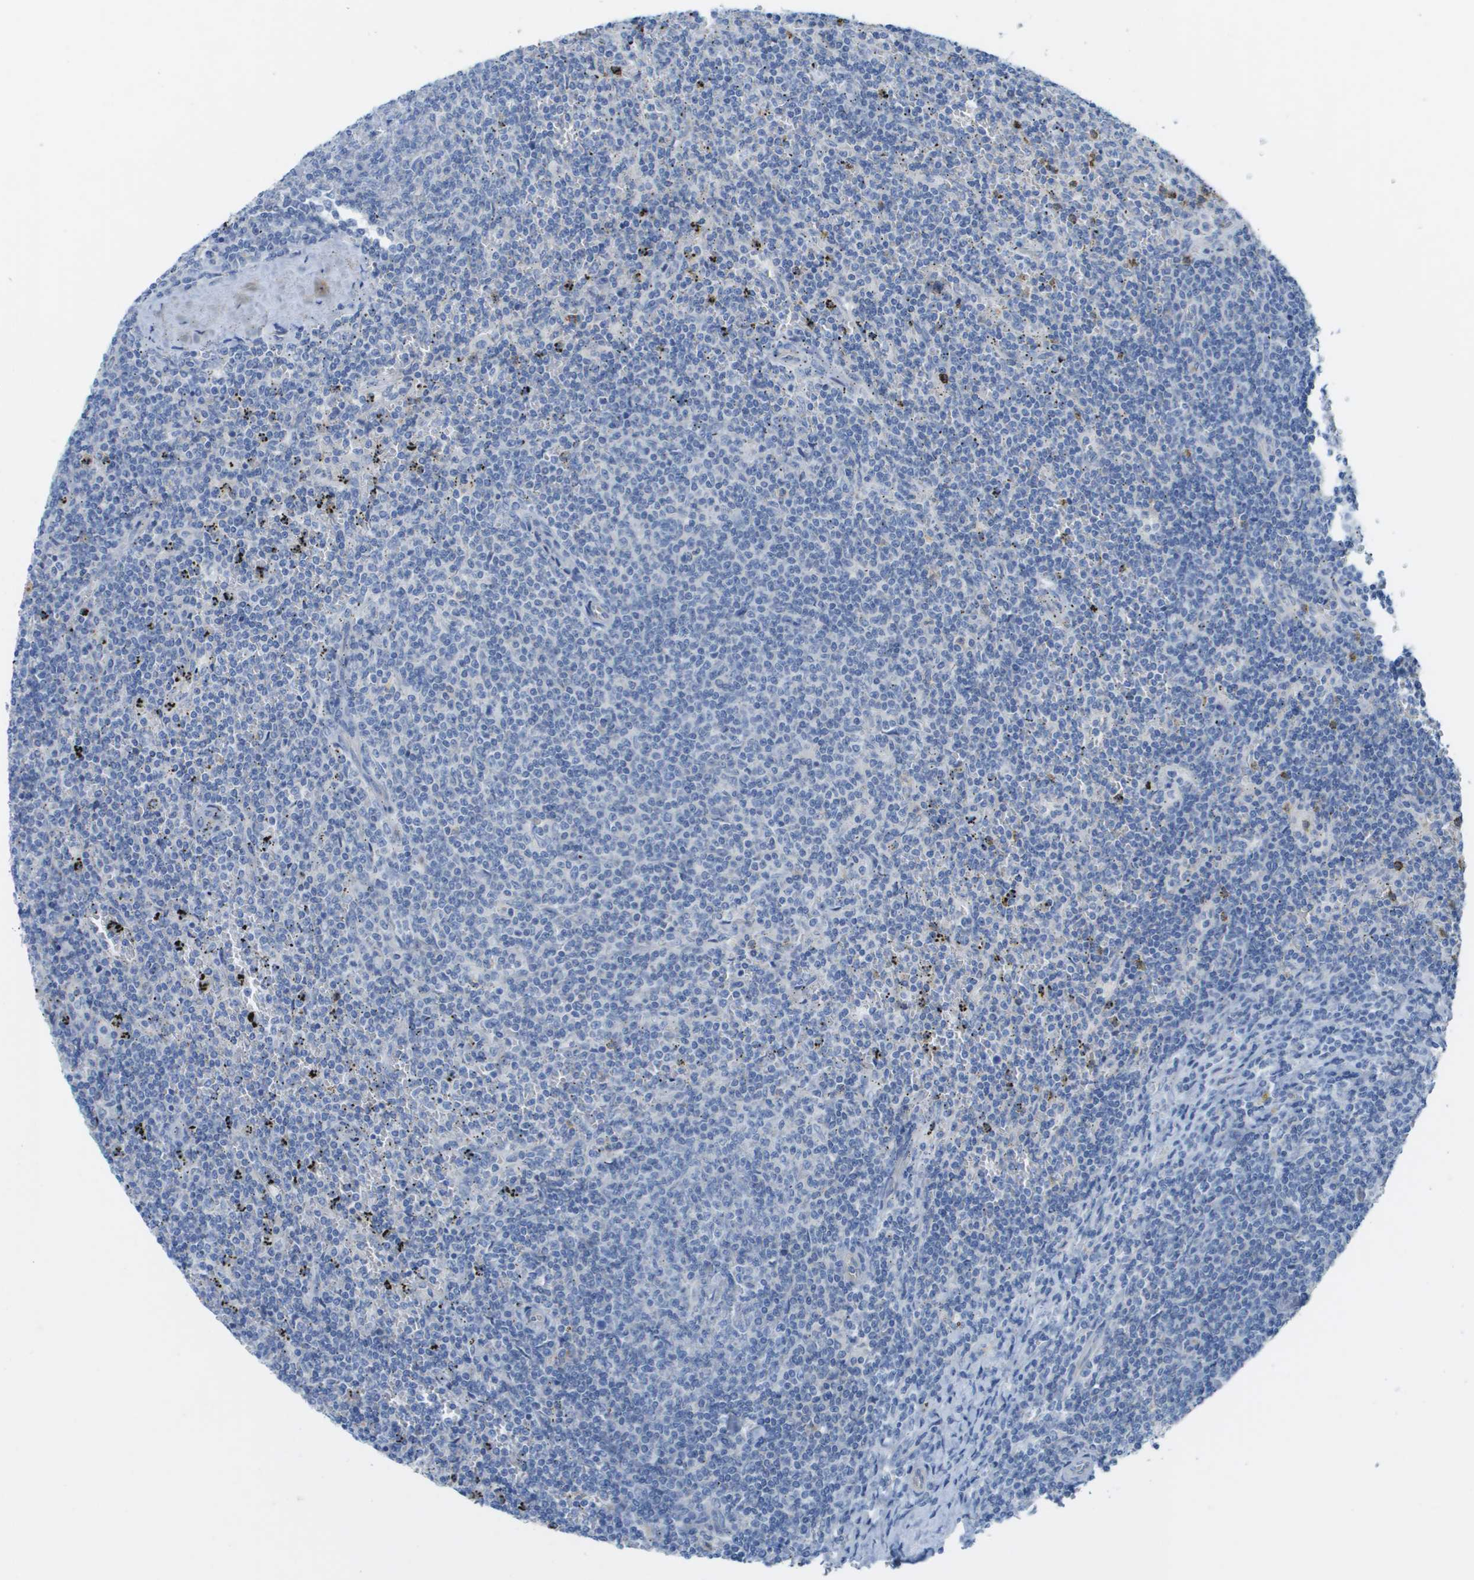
{"staining": {"intensity": "negative", "quantity": "none", "location": "none"}, "tissue": "lymphoma", "cell_type": "Tumor cells", "image_type": "cancer", "snomed": [{"axis": "morphology", "description": "Malignant lymphoma, non-Hodgkin's type, Low grade"}, {"axis": "topography", "description": "Spleen"}], "caption": "This is a micrograph of IHC staining of malignant lymphoma, non-Hodgkin's type (low-grade), which shows no positivity in tumor cells.", "gene": "CD46", "patient": {"sex": "female", "age": 50}}